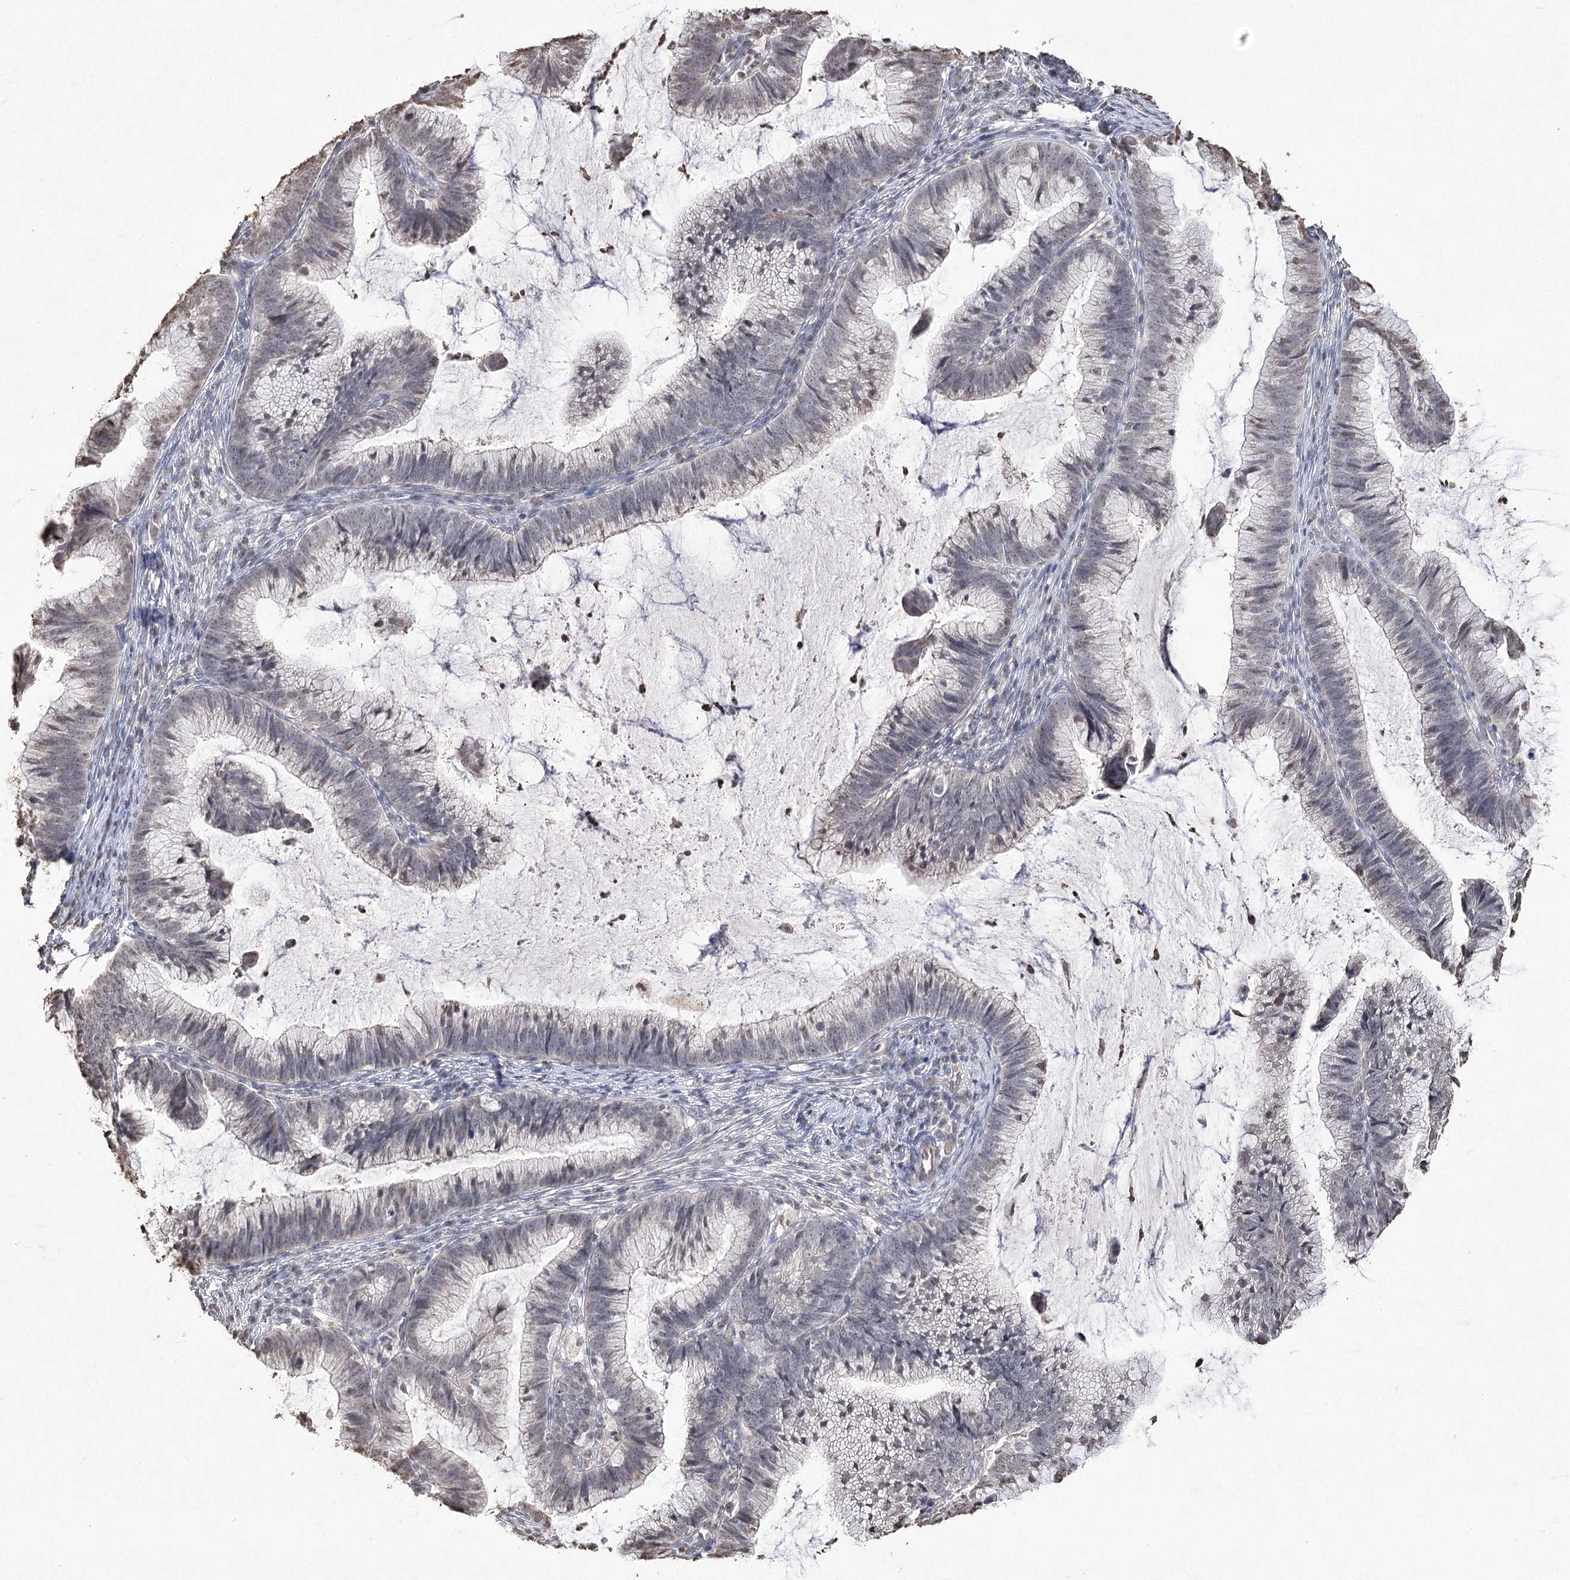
{"staining": {"intensity": "negative", "quantity": "none", "location": "none"}, "tissue": "cervical cancer", "cell_type": "Tumor cells", "image_type": "cancer", "snomed": [{"axis": "morphology", "description": "Adenocarcinoma, NOS"}, {"axis": "topography", "description": "Cervix"}], "caption": "Tumor cells are negative for protein expression in human cervical cancer (adenocarcinoma).", "gene": "DMXL1", "patient": {"sex": "female", "age": 36}}